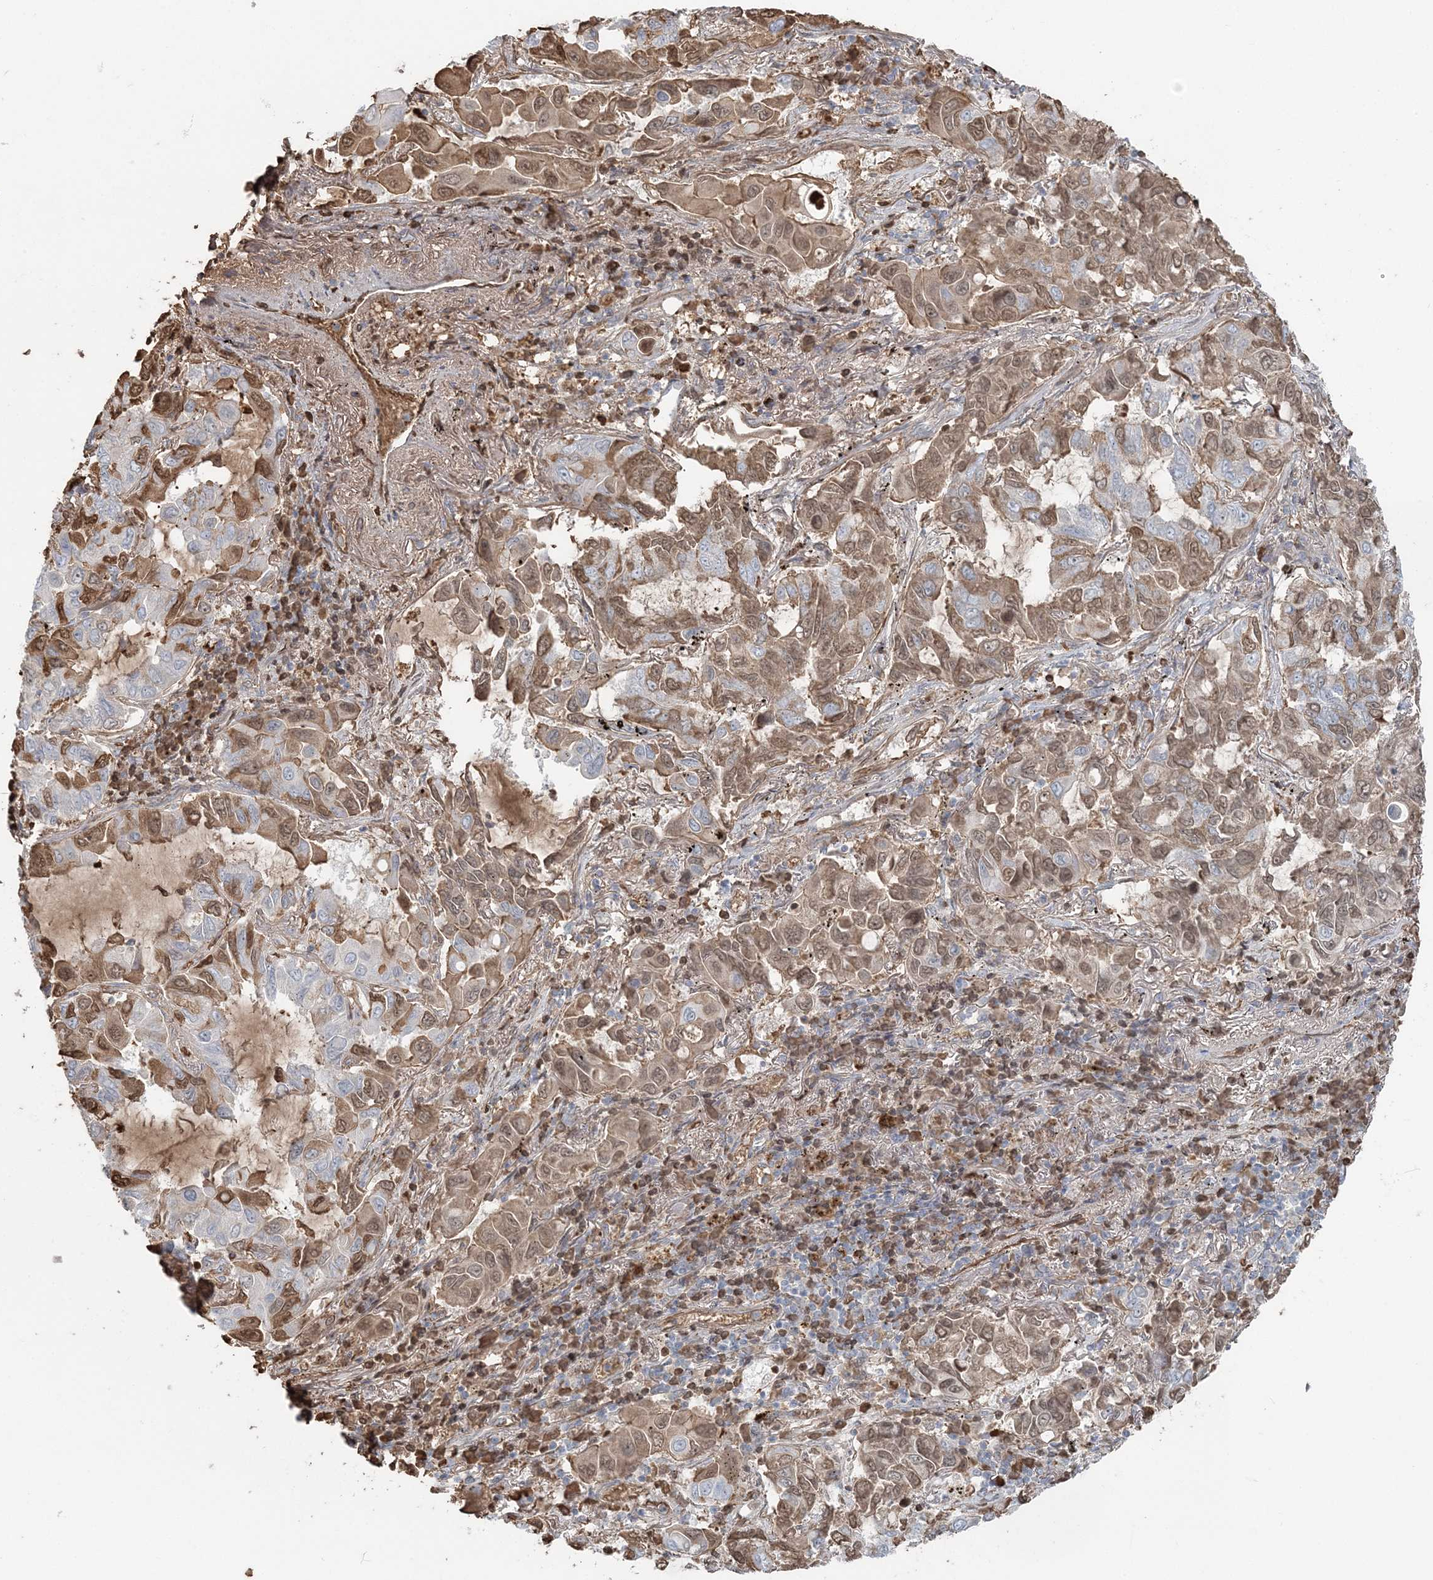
{"staining": {"intensity": "weak", "quantity": "25%-75%", "location": "cytoplasmic/membranous,nuclear"}, "tissue": "lung cancer", "cell_type": "Tumor cells", "image_type": "cancer", "snomed": [{"axis": "morphology", "description": "Adenocarcinoma, NOS"}, {"axis": "topography", "description": "Lung"}], "caption": "Weak cytoplasmic/membranous and nuclear staining is present in approximately 25%-75% of tumor cells in adenocarcinoma (lung).", "gene": "SERINC1", "patient": {"sex": "male", "age": 64}}